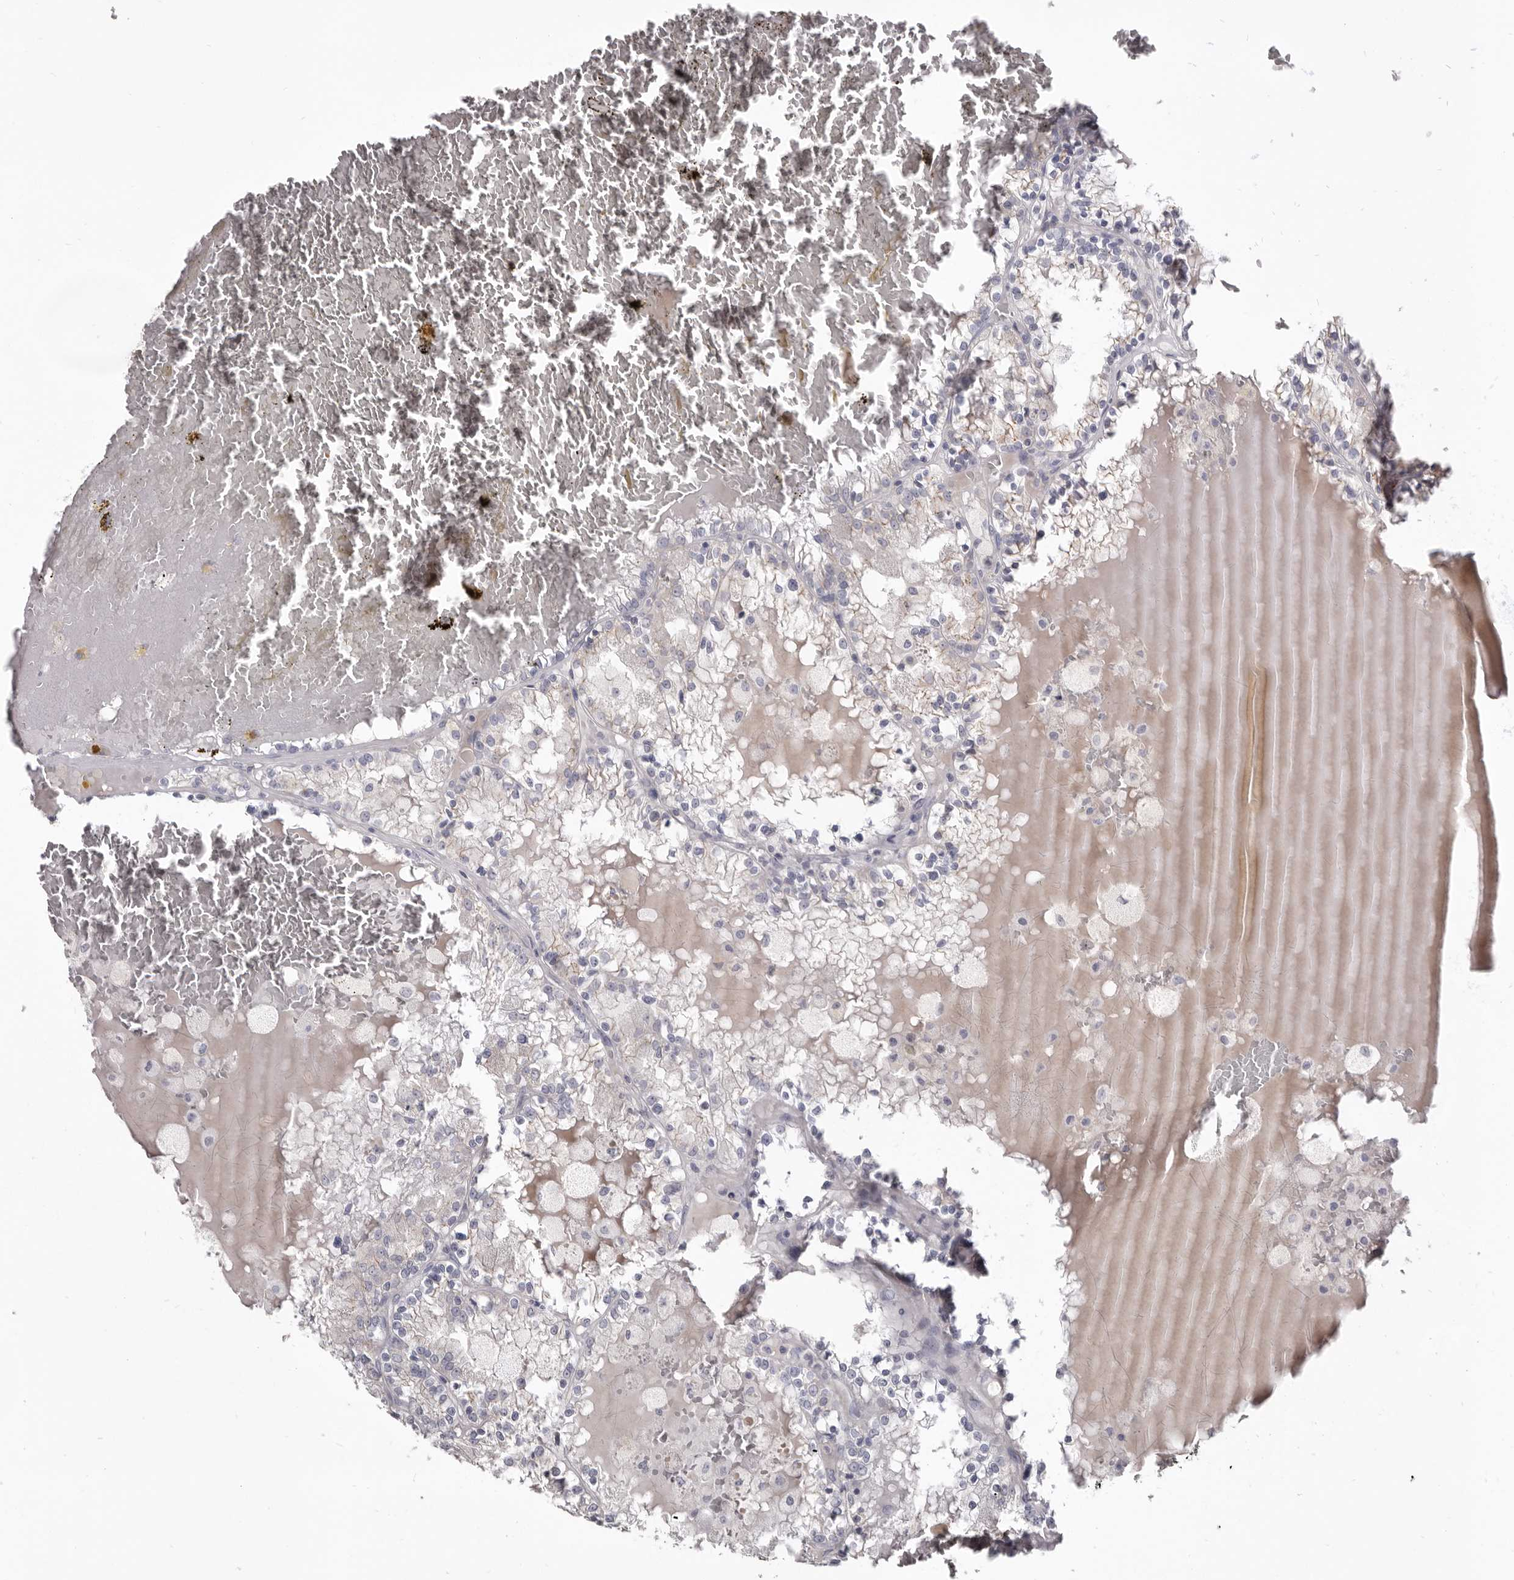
{"staining": {"intensity": "negative", "quantity": "none", "location": "none"}, "tissue": "renal cancer", "cell_type": "Tumor cells", "image_type": "cancer", "snomed": [{"axis": "morphology", "description": "Adenocarcinoma, NOS"}, {"axis": "topography", "description": "Kidney"}], "caption": "Photomicrograph shows no protein positivity in tumor cells of adenocarcinoma (renal) tissue. (DAB (3,3'-diaminobenzidine) IHC visualized using brightfield microscopy, high magnification).", "gene": "CGN", "patient": {"sex": "female", "age": 56}}